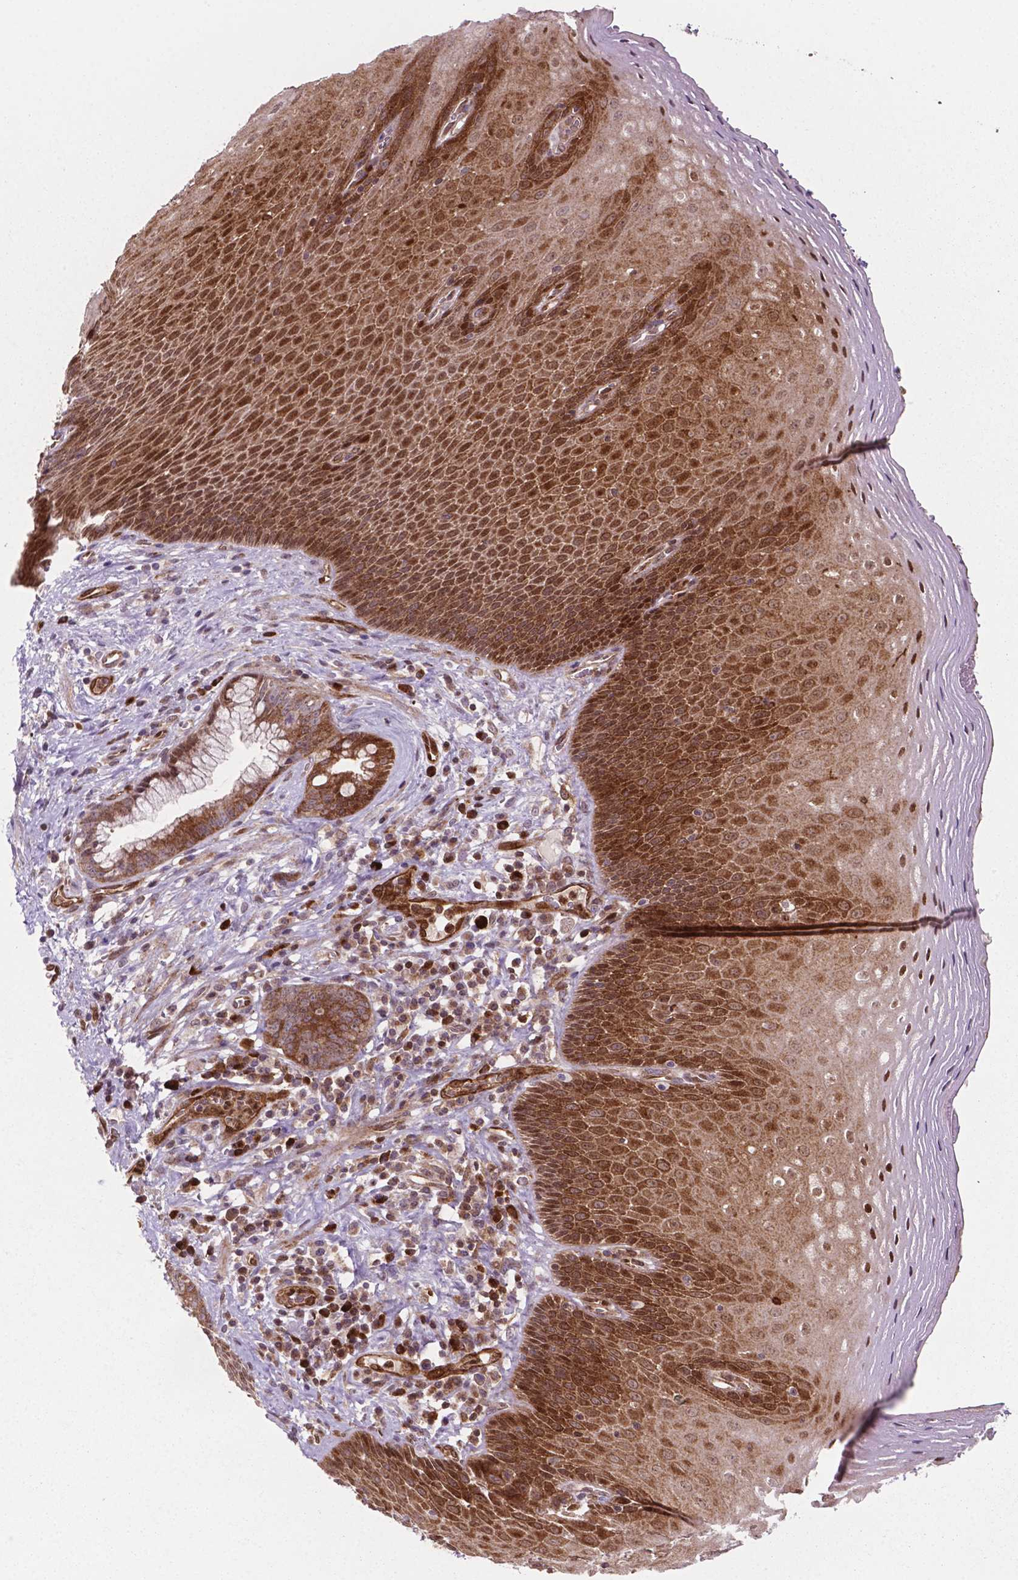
{"staining": {"intensity": "strong", "quantity": "25%-75%", "location": "cytoplasmic/membranous,nuclear"}, "tissue": "esophagus", "cell_type": "Squamous epithelial cells", "image_type": "normal", "snomed": [{"axis": "morphology", "description": "Normal tissue, NOS"}, {"axis": "topography", "description": "Esophagus"}], "caption": "A photomicrograph of esophagus stained for a protein shows strong cytoplasmic/membranous,nuclear brown staining in squamous epithelial cells.", "gene": "LDHA", "patient": {"sex": "female", "age": 68}}